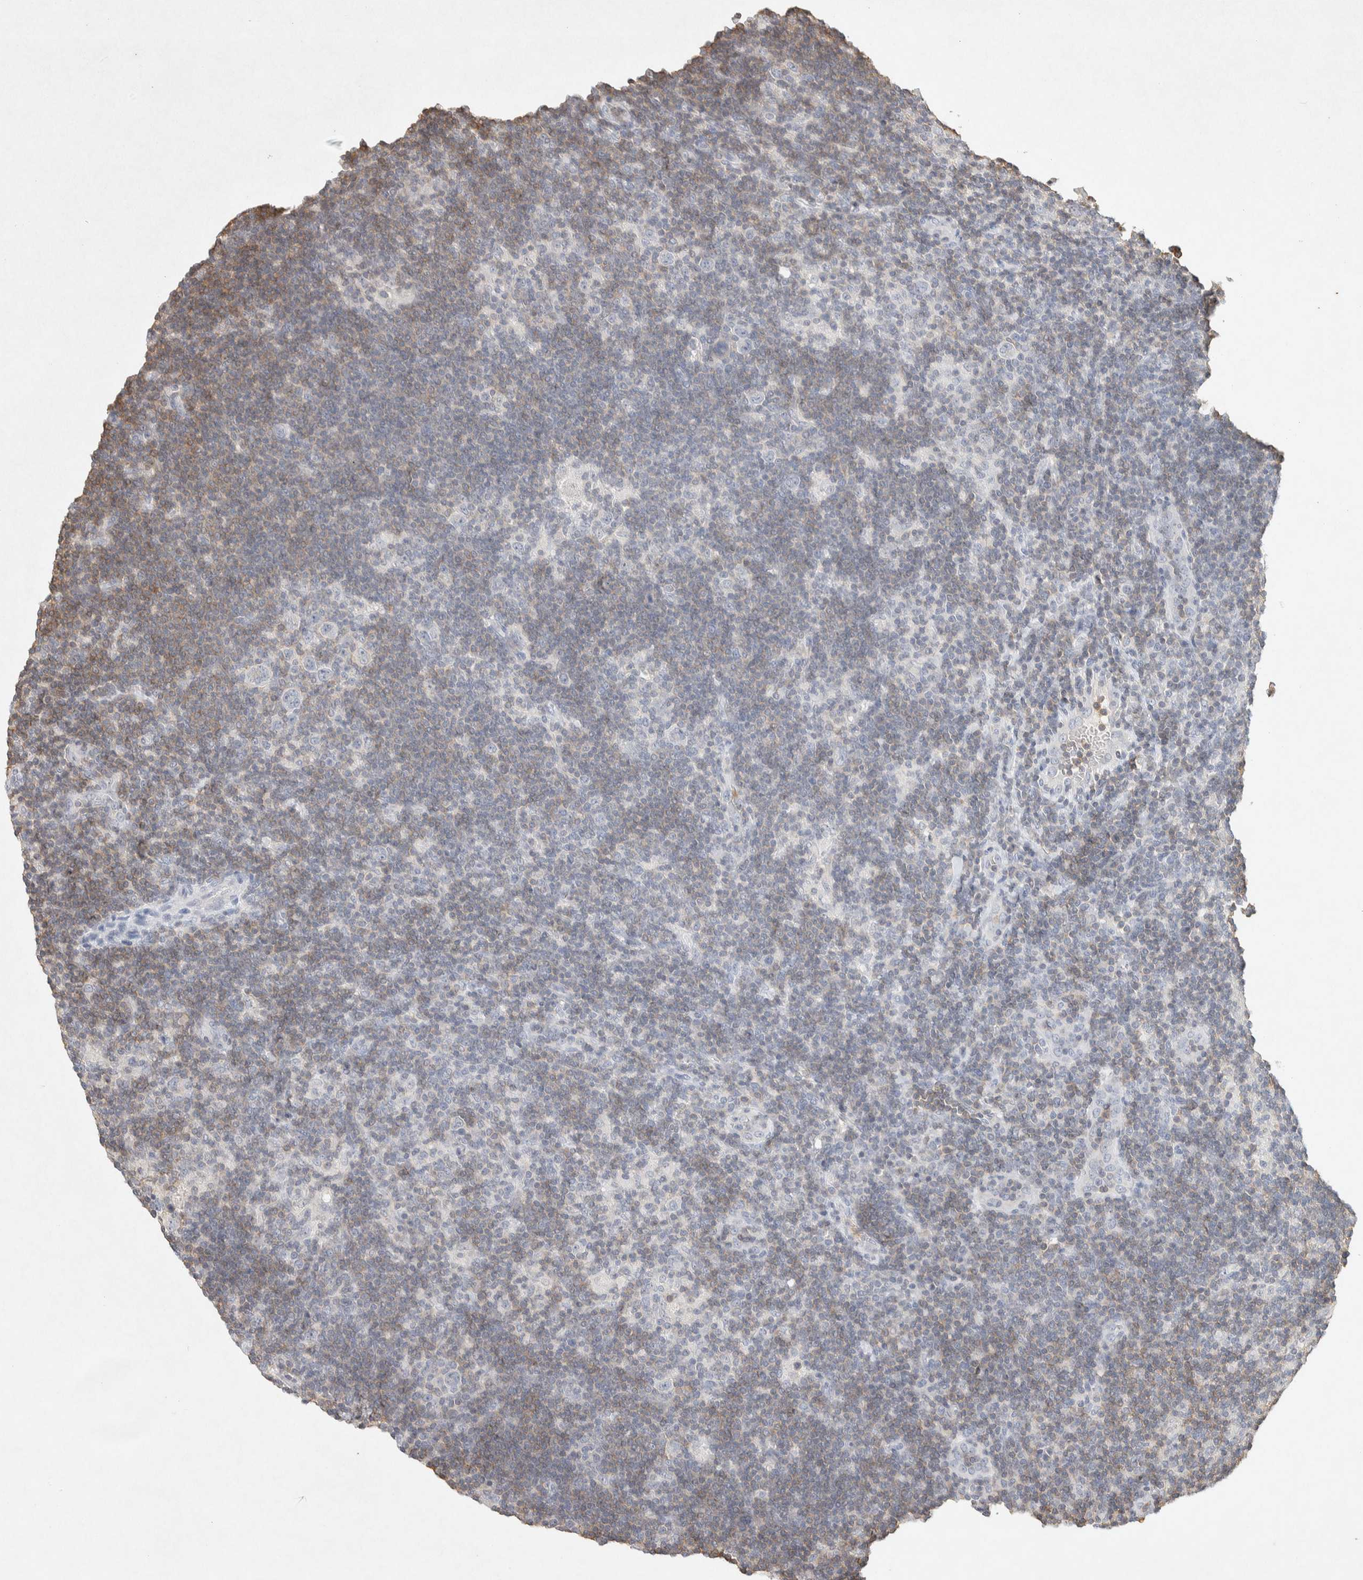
{"staining": {"intensity": "negative", "quantity": "none", "location": "none"}, "tissue": "lymphoma", "cell_type": "Tumor cells", "image_type": "cancer", "snomed": [{"axis": "morphology", "description": "Hodgkin's disease, NOS"}, {"axis": "topography", "description": "Lymph node"}], "caption": "This is an IHC histopathology image of Hodgkin's disease. There is no expression in tumor cells.", "gene": "RAC2", "patient": {"sex": "female", "age": 57}}